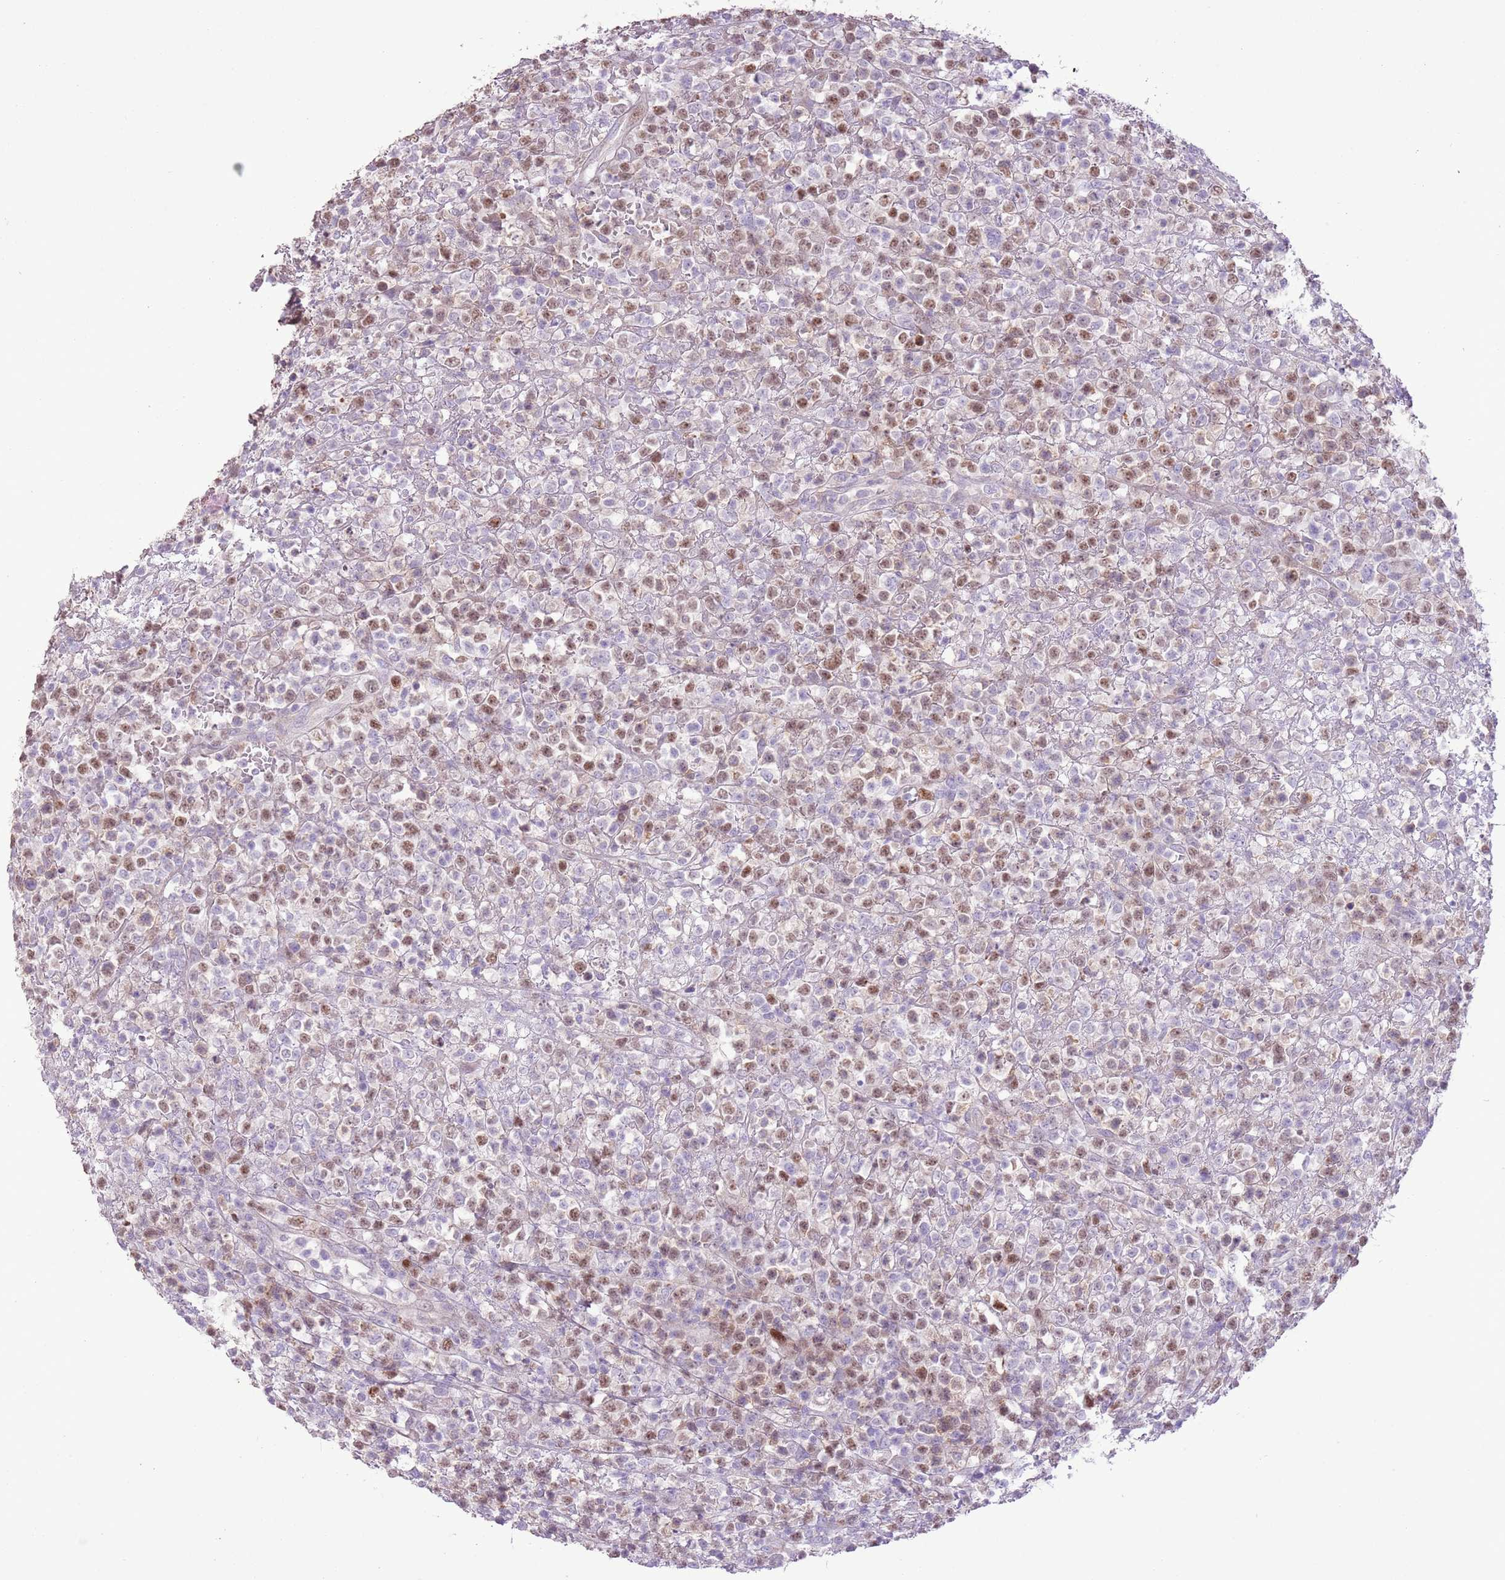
{"staining": {"intensity": "moderate", "quantity": "25%-75%", "location": "nuclear"}, "tissue": "lymphoma", "cell_type": "Tumor cells", "image_type": "cancer", "snomed": [{"axis": "morphology", "description": "Malignant lymphoma, non-Hodgkin's type, High grade"}, {"axis": "topography", "description": "Colon"}], "caption": "Human malignant lymphoma, non-Hodgkin's type (high-grade) stained with a brown dye demonstrates moderate nuclear positive positivity in about 25%-75% of tumor cells.", "gene": "GMNN", "patient": {"sex": "female", "age": 53}}